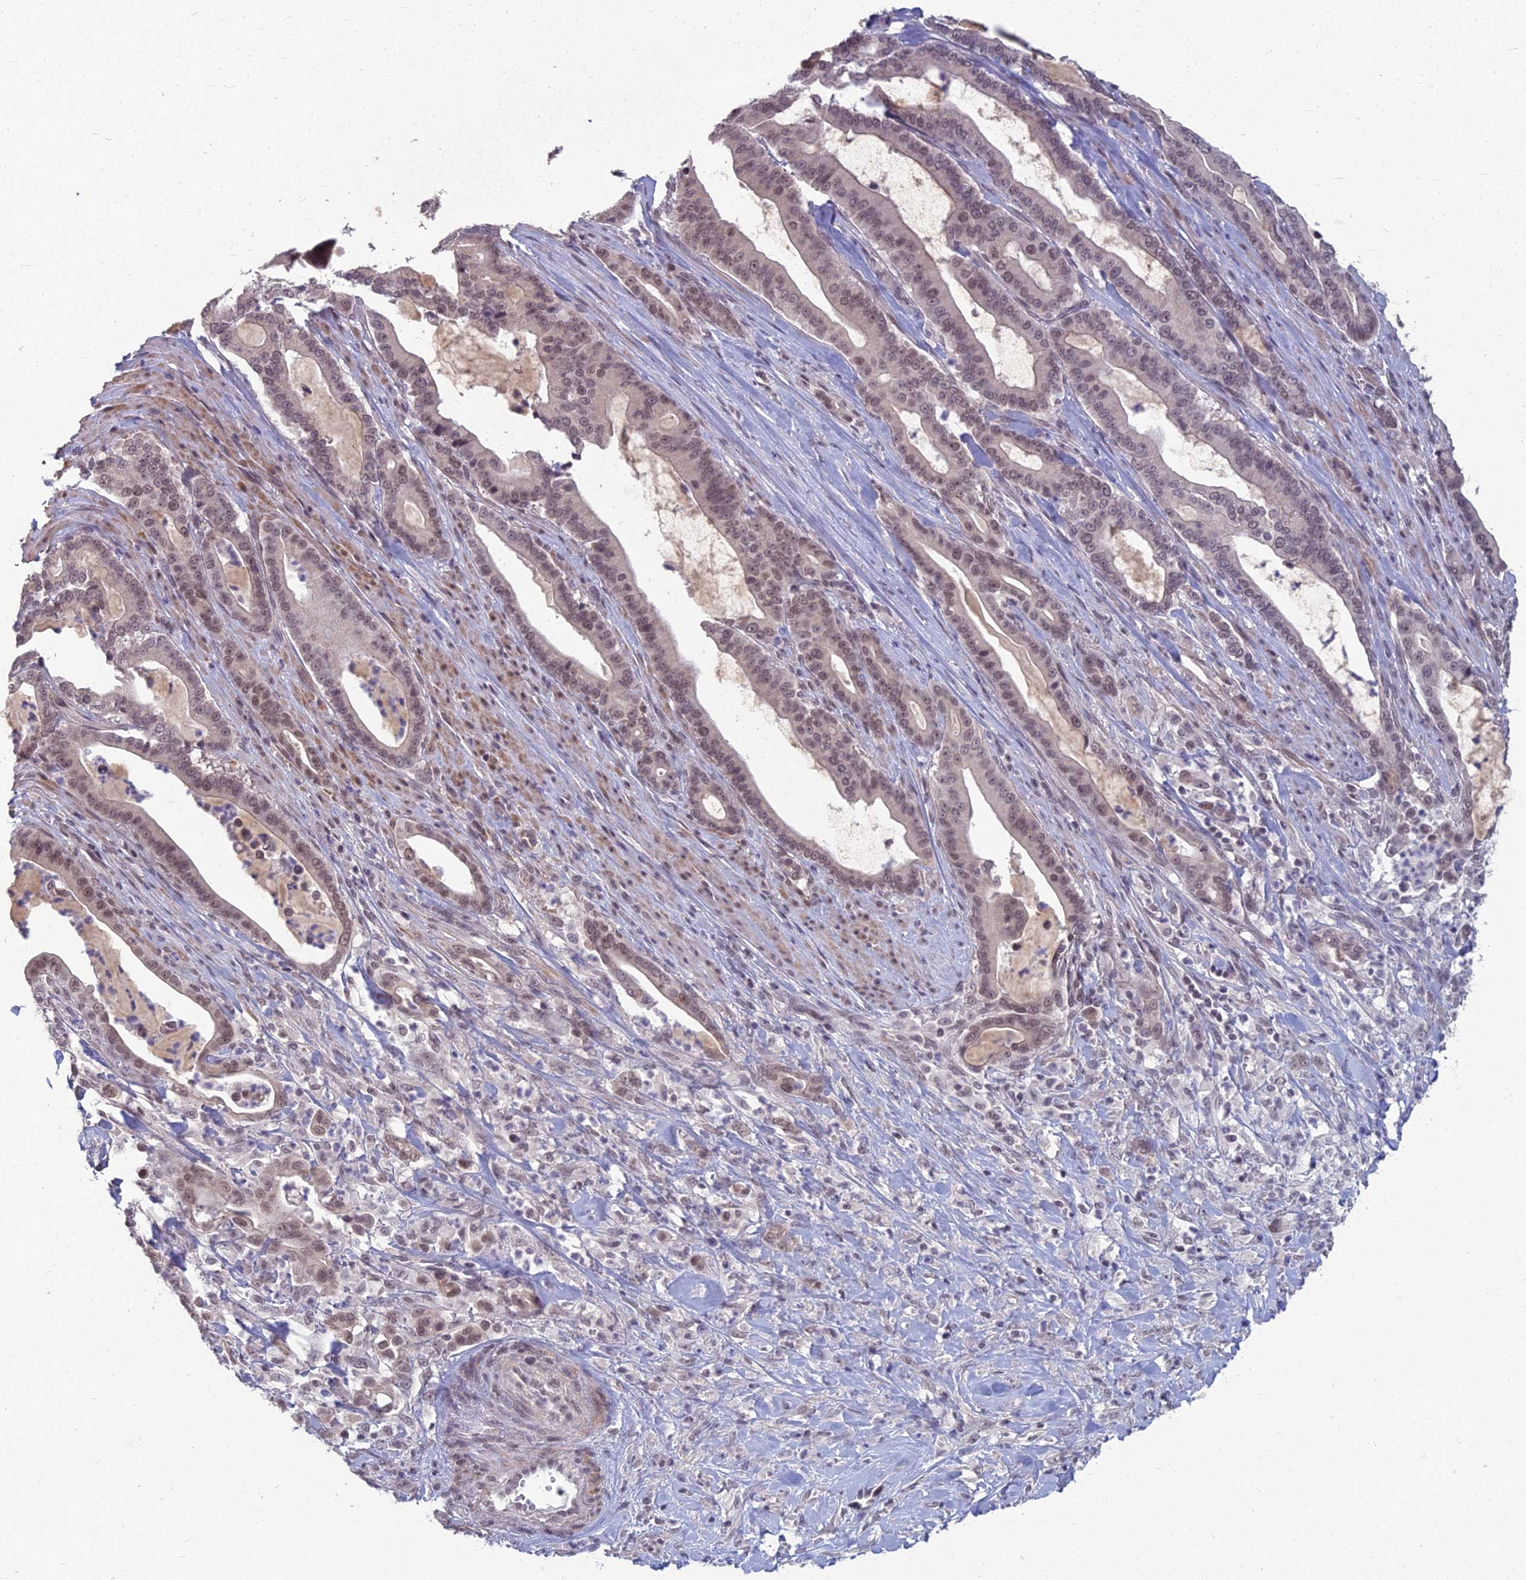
{"staining": {"intensity": "moderate", "quantity": ">75%", "location": "nuclear"}, "tissue": "pancreatic cancer", "cell_type": "Tumor cells", "image_type": "cancer", "snomed": [{"axis": "morphology", "description": "Adenocarcinoma, NOS"}, {"axis": "topography", "description": "Pancreas"}], "caption": "Pancreatic cancer (adenocarcinoma) stained with a brown dye shows moderate nuclear positive positivity in about >75% of tumor cells.", "gene": "KAT7", "patient": {"sex": "male", "age": 63}}